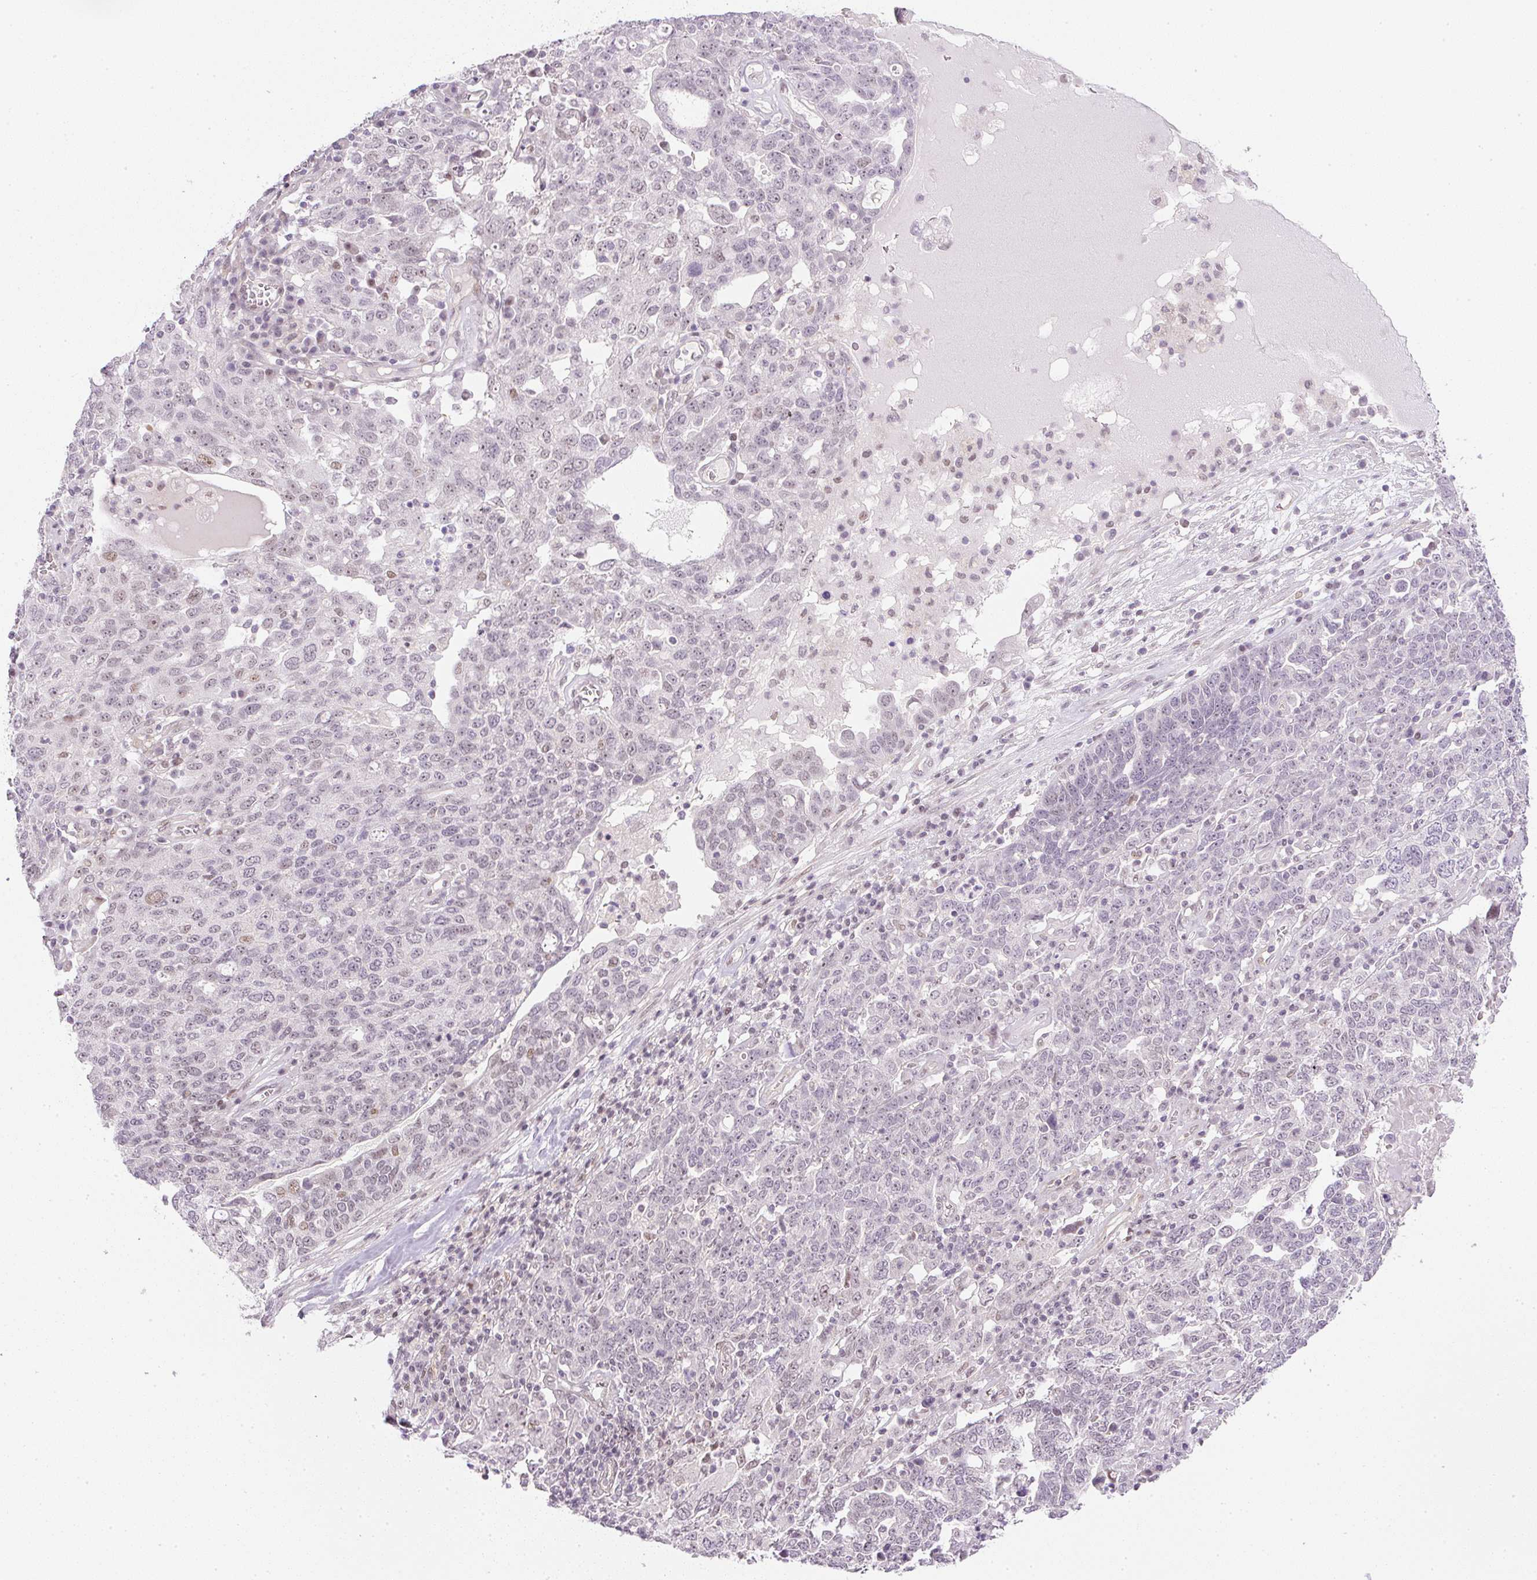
{"staining": {"intensity": "weak", "quantity": "25%-75%", "location": "nuclear"}, "tissue": "ovarian cancer", "cell_type": "Tumor cells", "image_type": "cancer", "snomed": [{"axis": "morphology", "description": "Carcinoma, endometroid"}, {"axis": "topography", "description": "Ovary"}], "caption": "Protein analysis of endometroid carcinoma (ovarian) tissue reveals weak nuclear positivity in about 25%-75% of tumor cells. The protein is shown in brown color, while the nuclei are stained blue.", "gene": "DPPA4", "patient": {"sex": "female", "age": 62}}